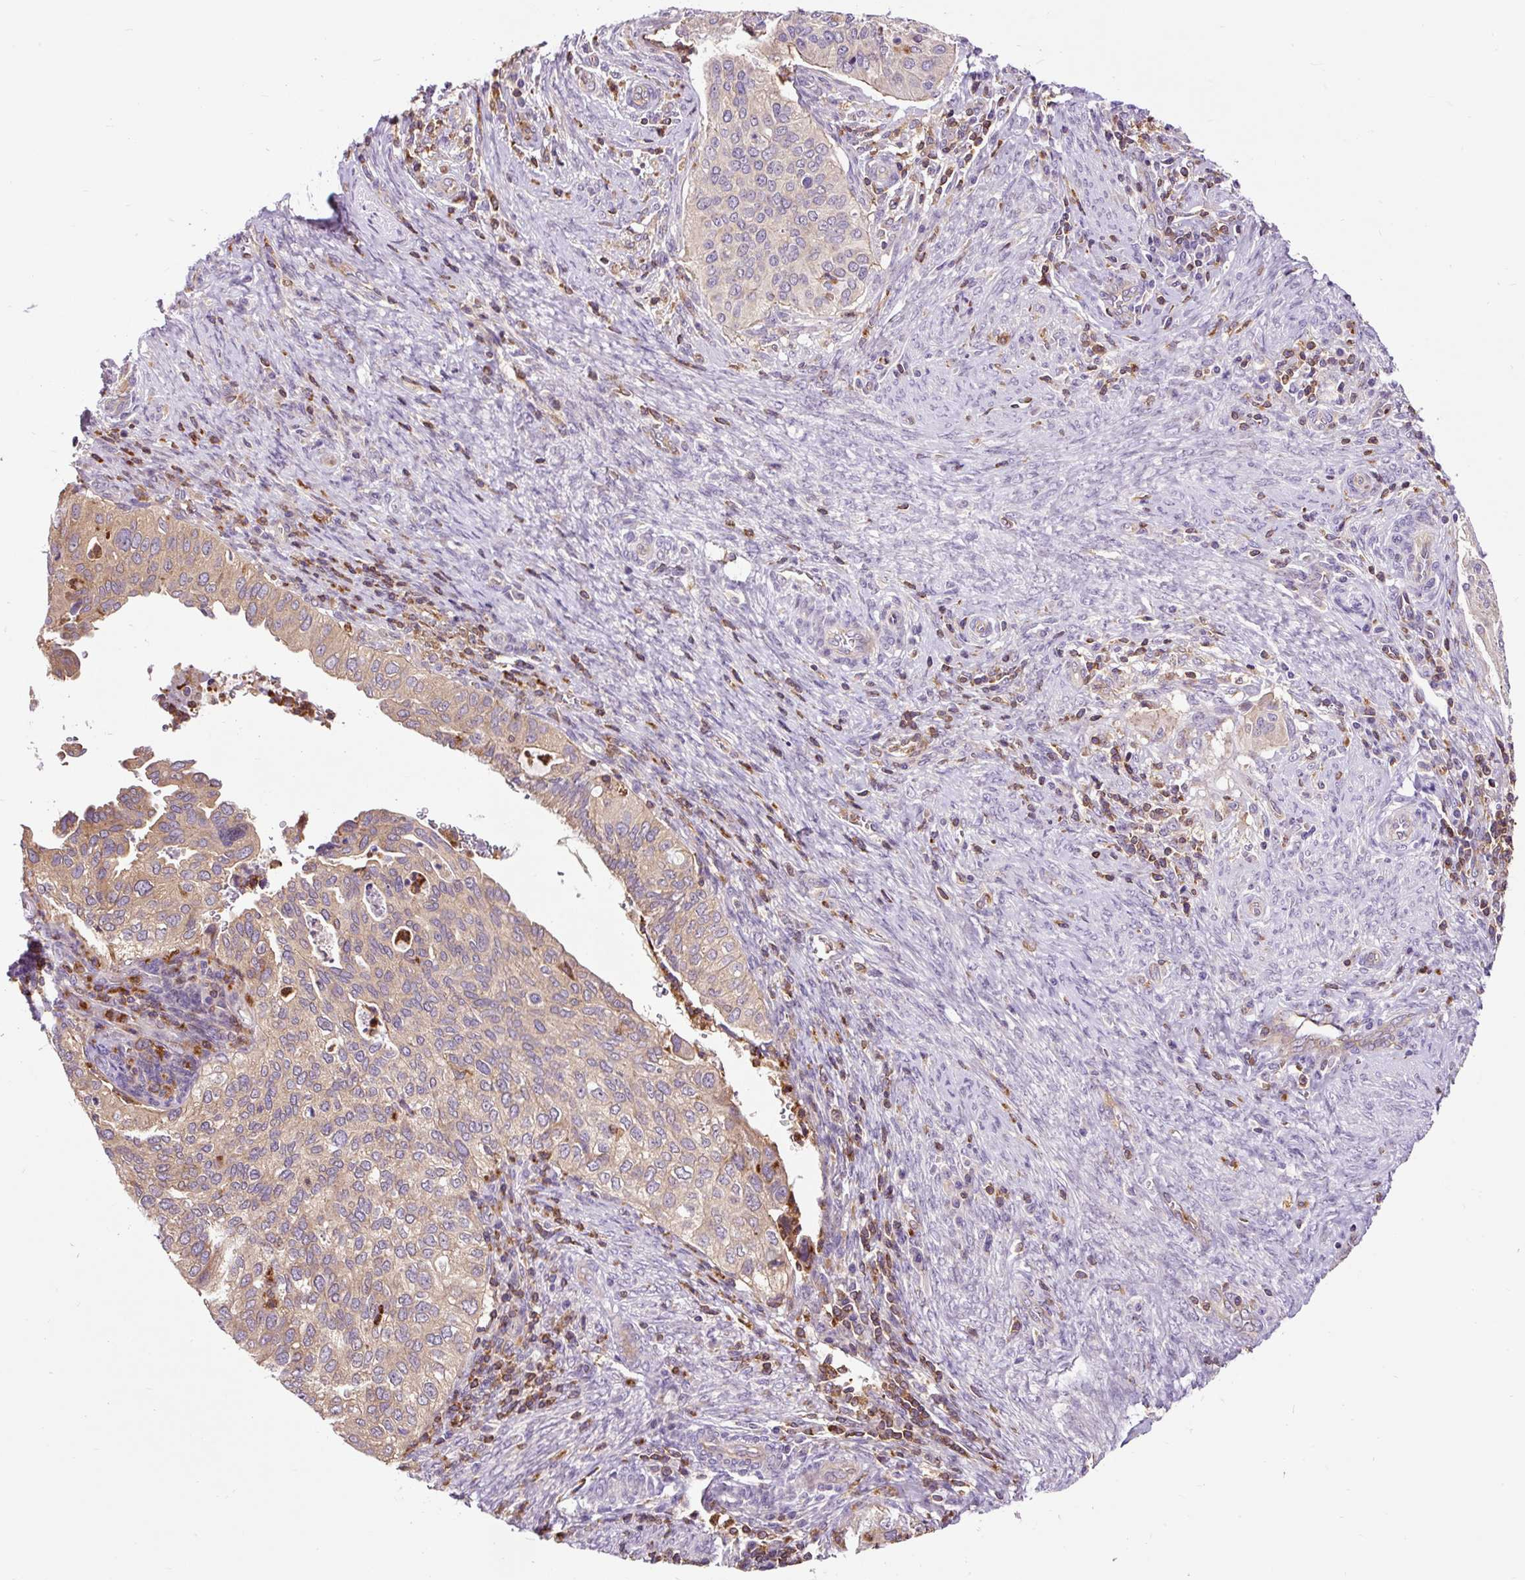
{"staining": {"intensity": "weak", "quantity": ">75%", "location": "cytoplasmic/membranous"}, "tissue": "cervical cancer", "cell_type": "Tumor cells", "image_type": "cancer", "snomed": [{"axis": "morphology", "description": "Squamous cell carcinoma, NOS"}, {"axis": "topography", "description": "Cervix"}], "caption": "A brown stain highlights weak cytoplasmic/membranous expression of a protein in human cervical cancer tumor cells. Immunohistochemistry (ihc) stains the protein in brown and the nuclei are stained blue.", "gene": "CISD3", "patient": {"sex": "female", "age": 38}}